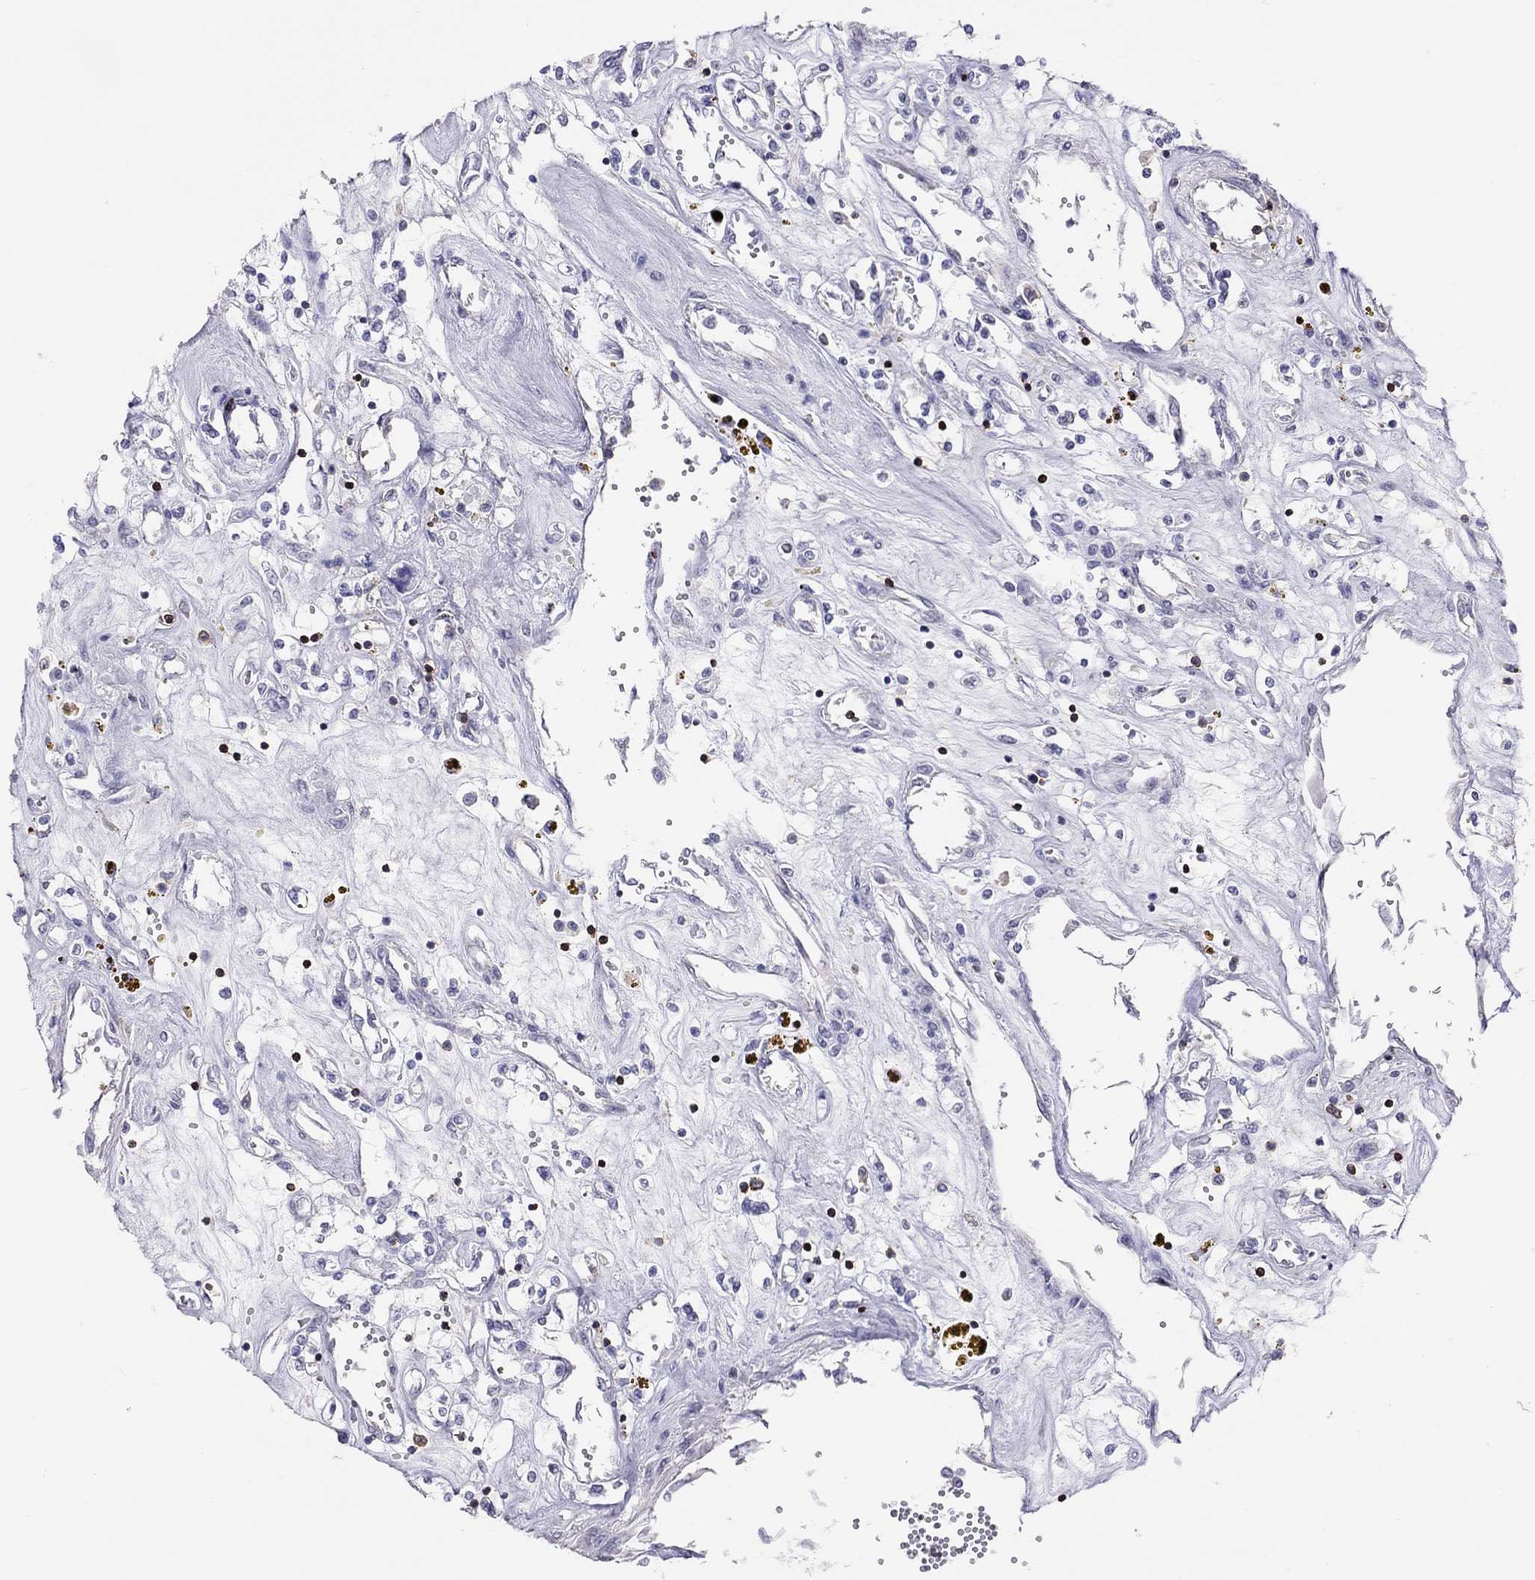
{"staining": {"intensity": "negative", "quantity": "none", "location": "none"}, "tissue": "renal cancer", "cell_type": "Tumor cells", "image_type": "cancer", "snomed": [{"axis": "morphology", "description": "Adenocarcinoma, NOS"}, {"axis": "topography", "description": "Kidney"}], "caption": "An image of renal cancer stained for a protein demonstrates no brown staining in tumor cells.", "gene": "MND1", "patient": {"sex": "female", "age": 59}}